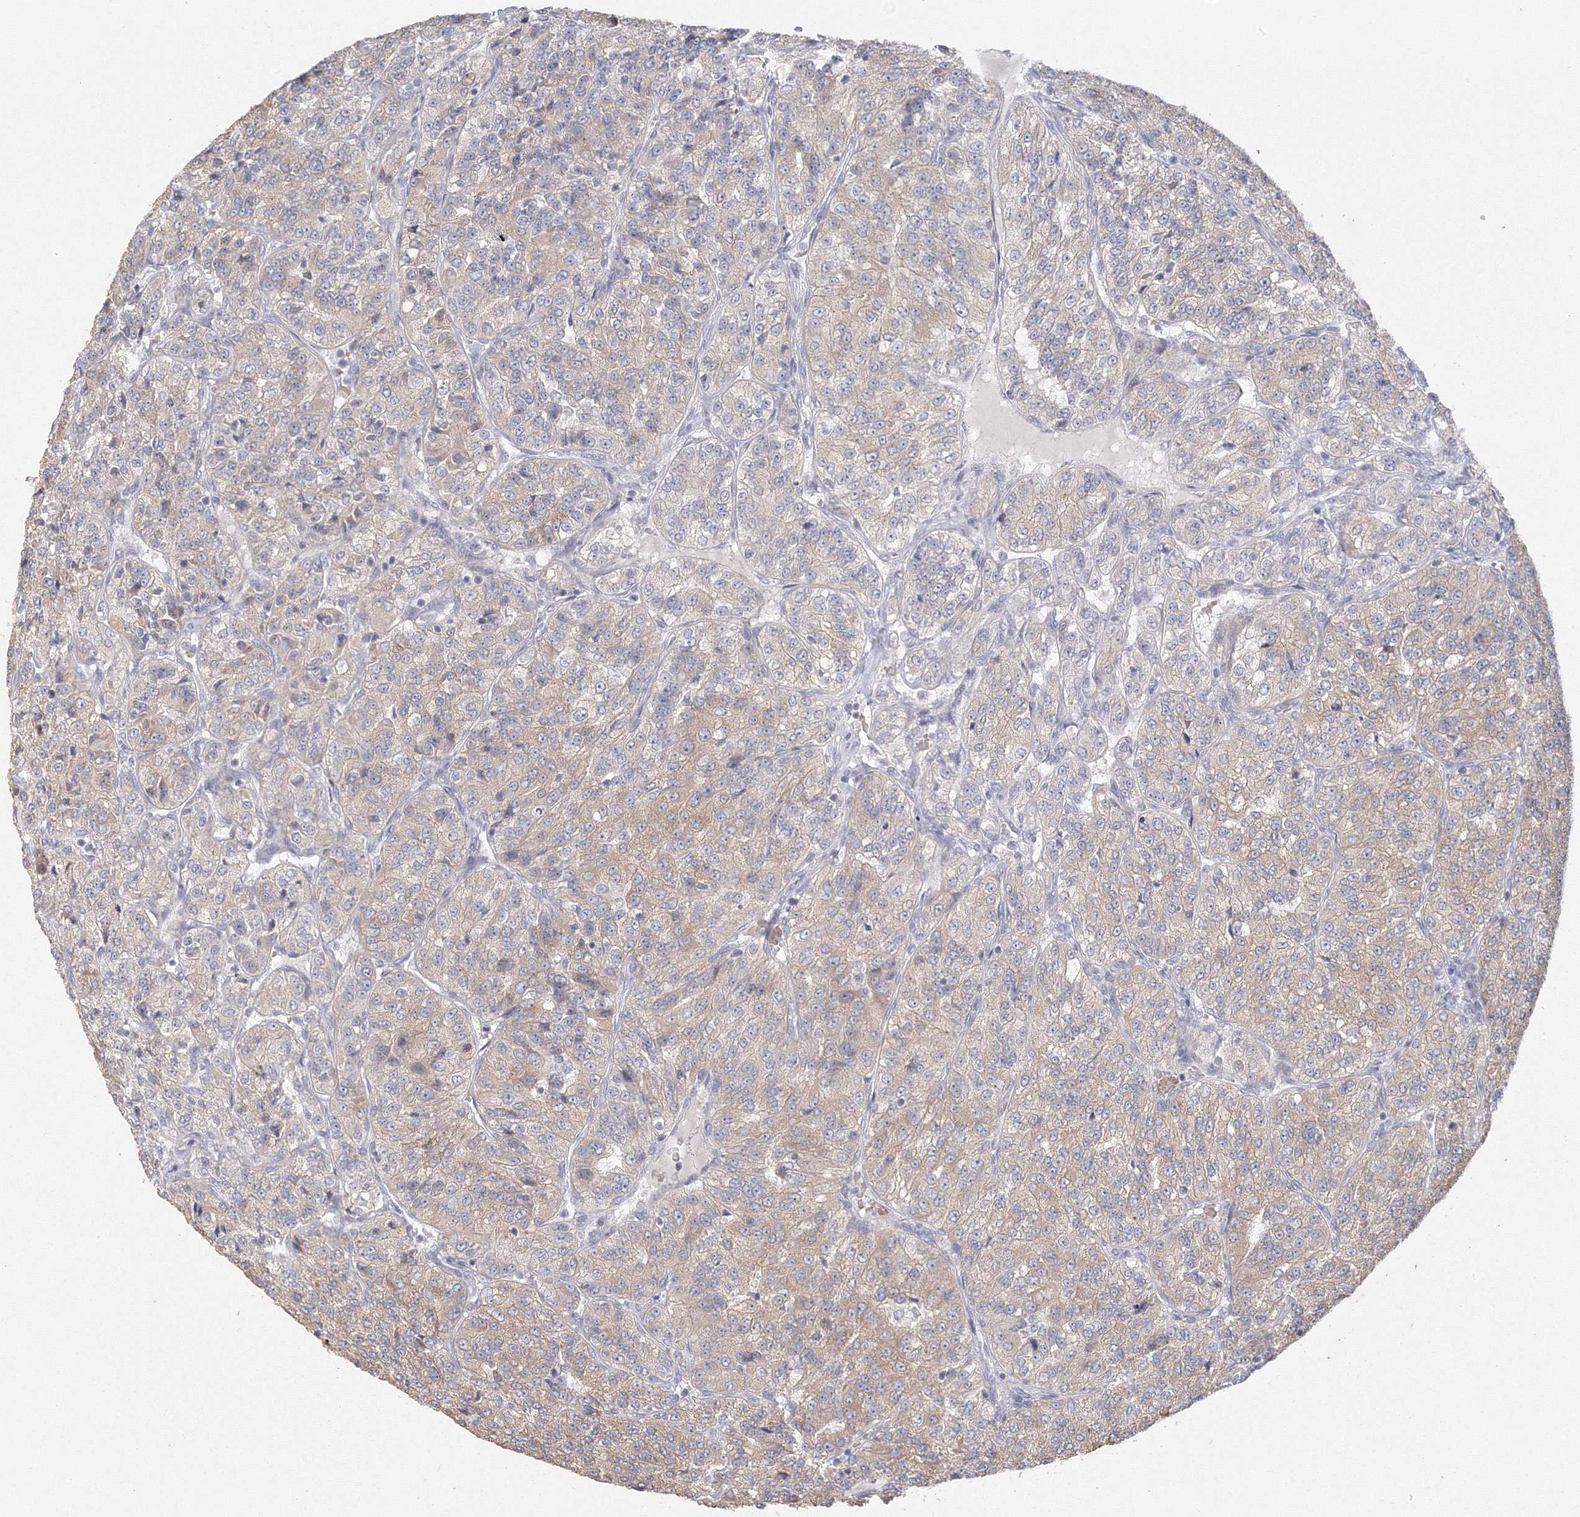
{"staining": {"intensity": "weak", "quantity": "25%-75%", "location": "cytoplasmic/membranous"}, "tissue": "renal cancer", "cell_type": "Tumor cells", "image_type": "cancer", "snomed": [{"axis": "morphology", "description": "Adenocarcinoma, NOS"}, {"axis": "topography", "description": "Kidney"}], "caption": "Immunohistochemistry (IHC) photomicrograph of neoplastic tissue: human adenocarcinoma (renal) stained using immunohistochemistry (IHC) exhibits low levels of weak protein expression localized specifically in the cytoplasmic/membranous of tumor cells, appearing as a cytoplasmic/membranous brown color.", "gene": "TACC2", "patient": {"sex": "female", "age": 63}}